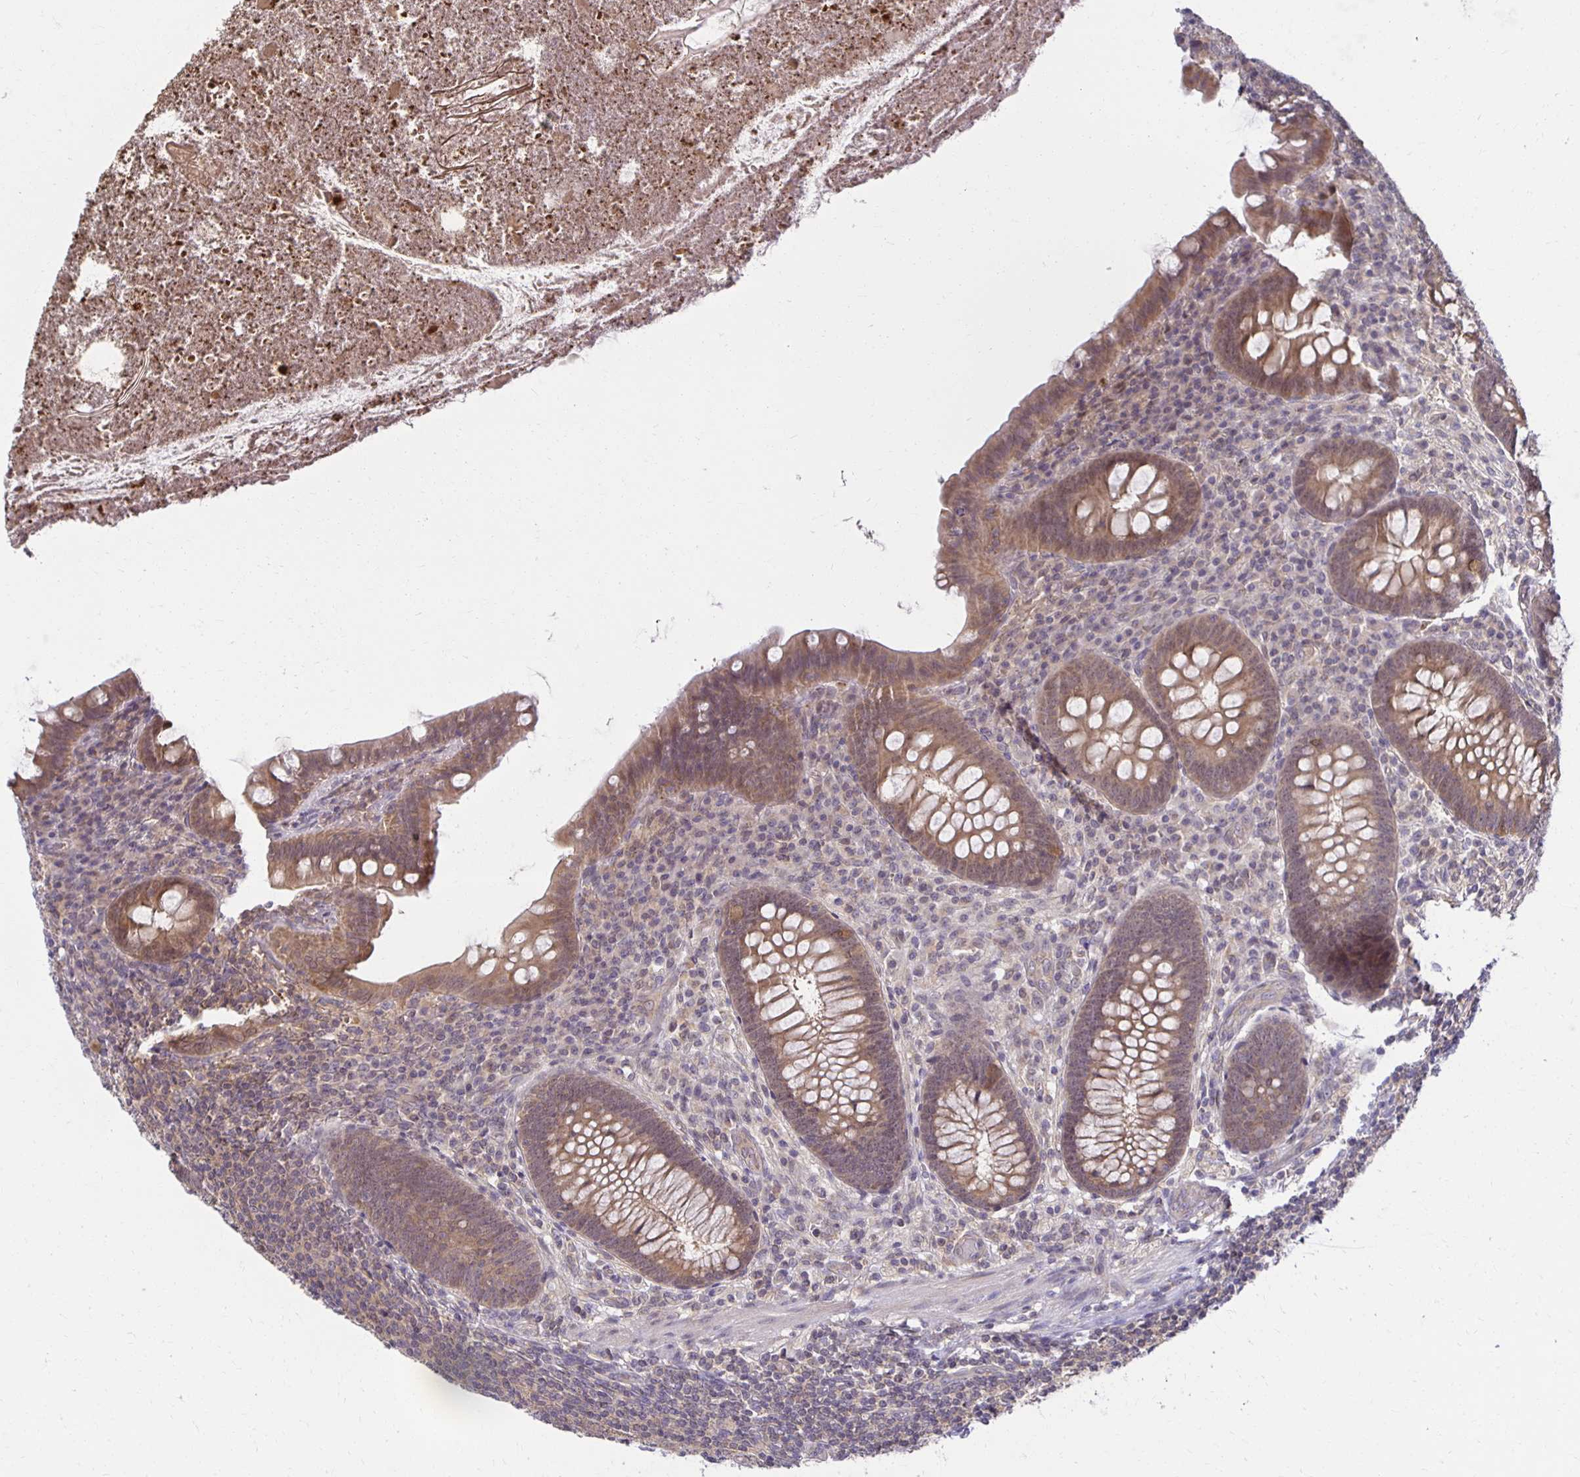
{"staining": {"intensity": "weak", "quantity": ">75%", "location": "cytoplasmic/membranous"}, "tissue": "appendix", "cell_type": "Glandular cells", "image_type": "normal", "snomed": [{"axis": "morphology", "description": "Normal tissue, NOS"}, {"axis": "topography", "description": "Appendix"}], "caption": "A histopathology image showing weak cytoplasmic/membranous expression in approximately >75% of glandular cells in normal appendix, as visualized by brown immunohistochemical staining.", "gene": "MIEN1", "patient": {"sex": "male", "age": 71}}